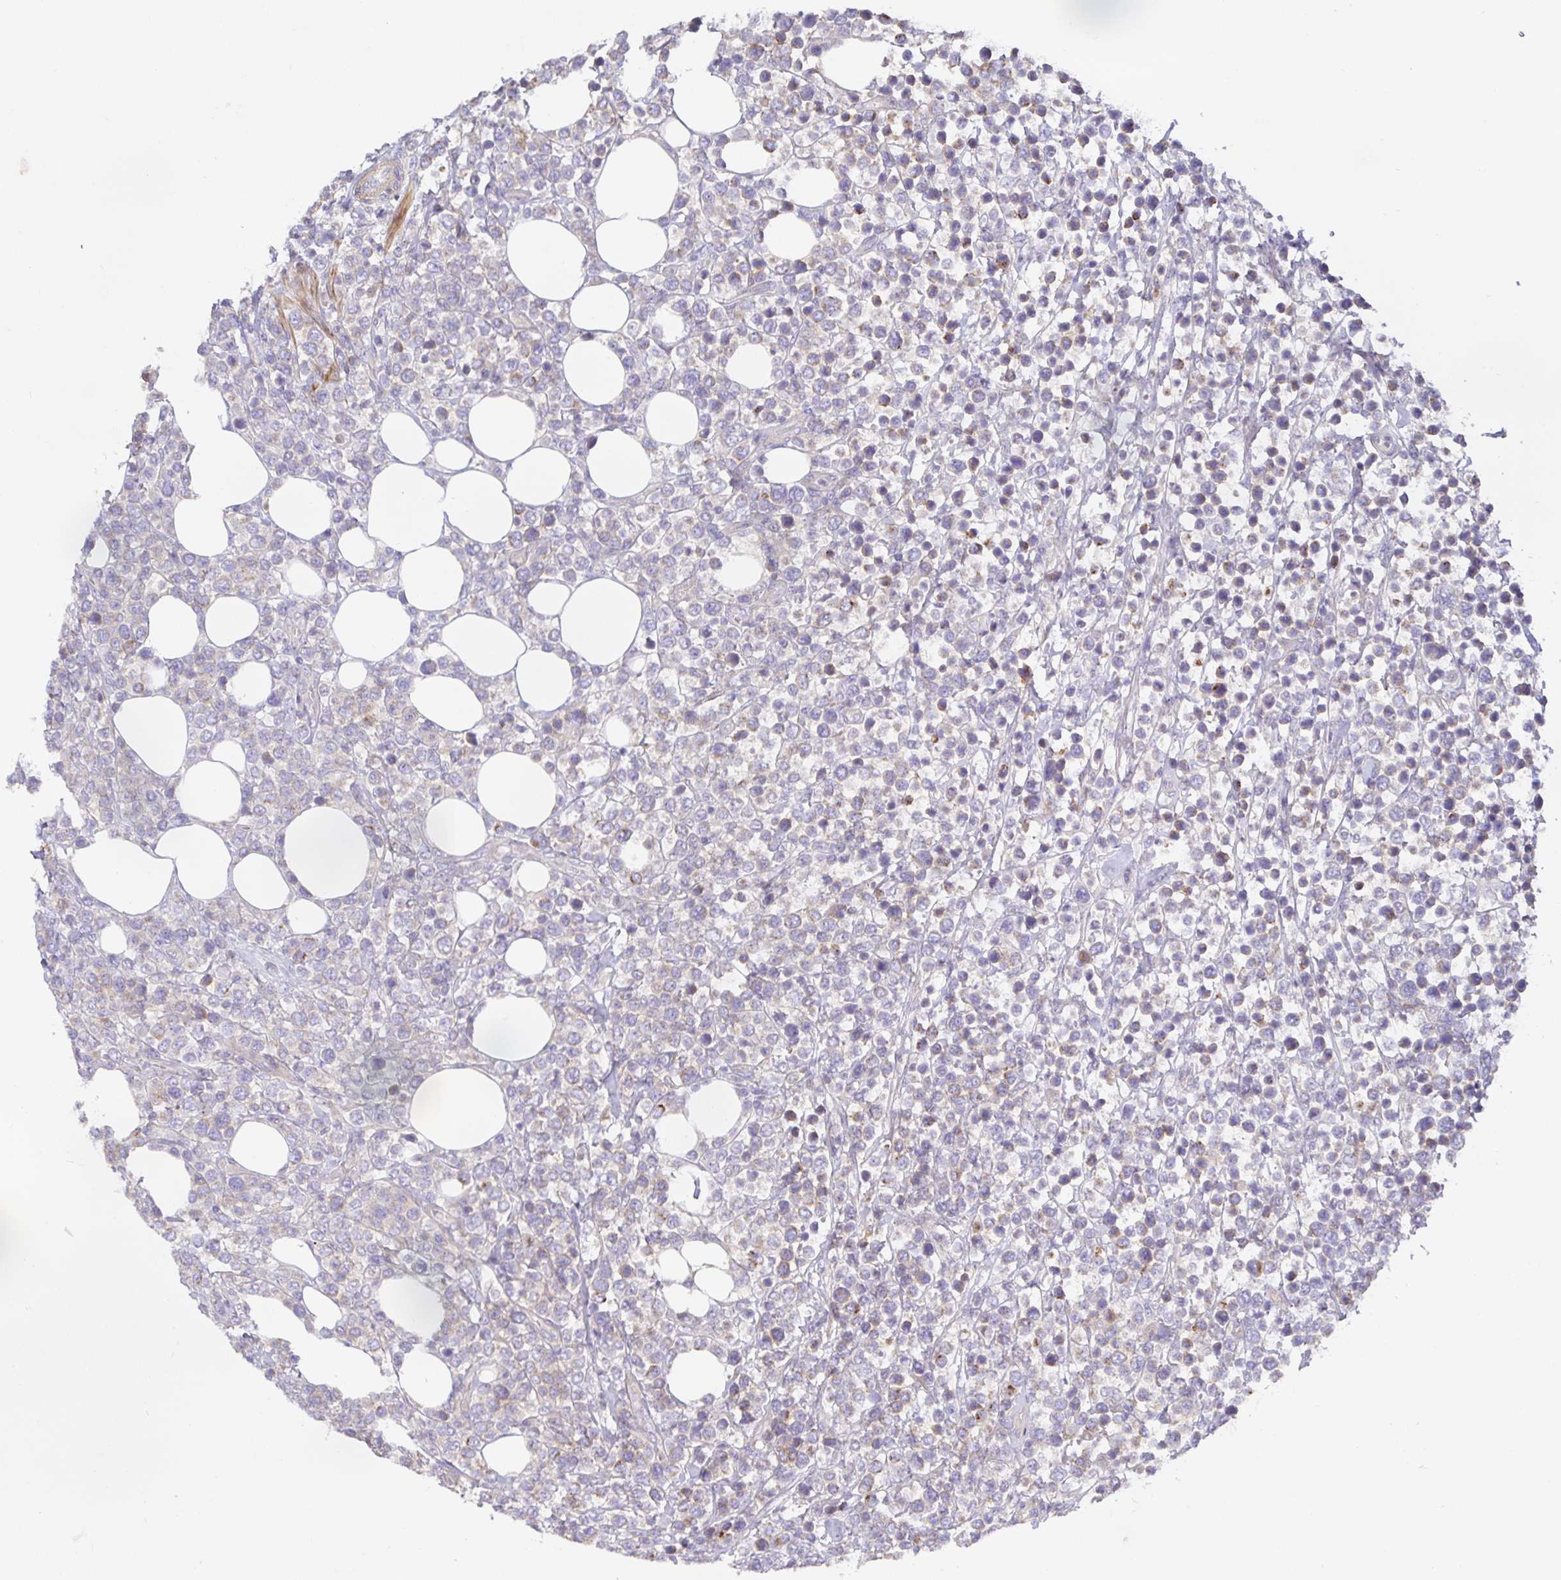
{"staining": {"intensity": "negative", "quantity": "none", "location": "none"}, "tissue": "lymphoma", "cell_type": "Tumor cells", "image_type": "cancer", "snomed": [{"axis": "morphology", "description": "Malignant lymphoma, non-Hodgkin's type, High grade"}, {"axis": "topography", "description": "Soft tissue"}], "caption": "Protein analysis of lymphoma shows no significant staining in tumor cells.", "gene": "METTL22", "patient": {"sex": "female", "age": 56}}